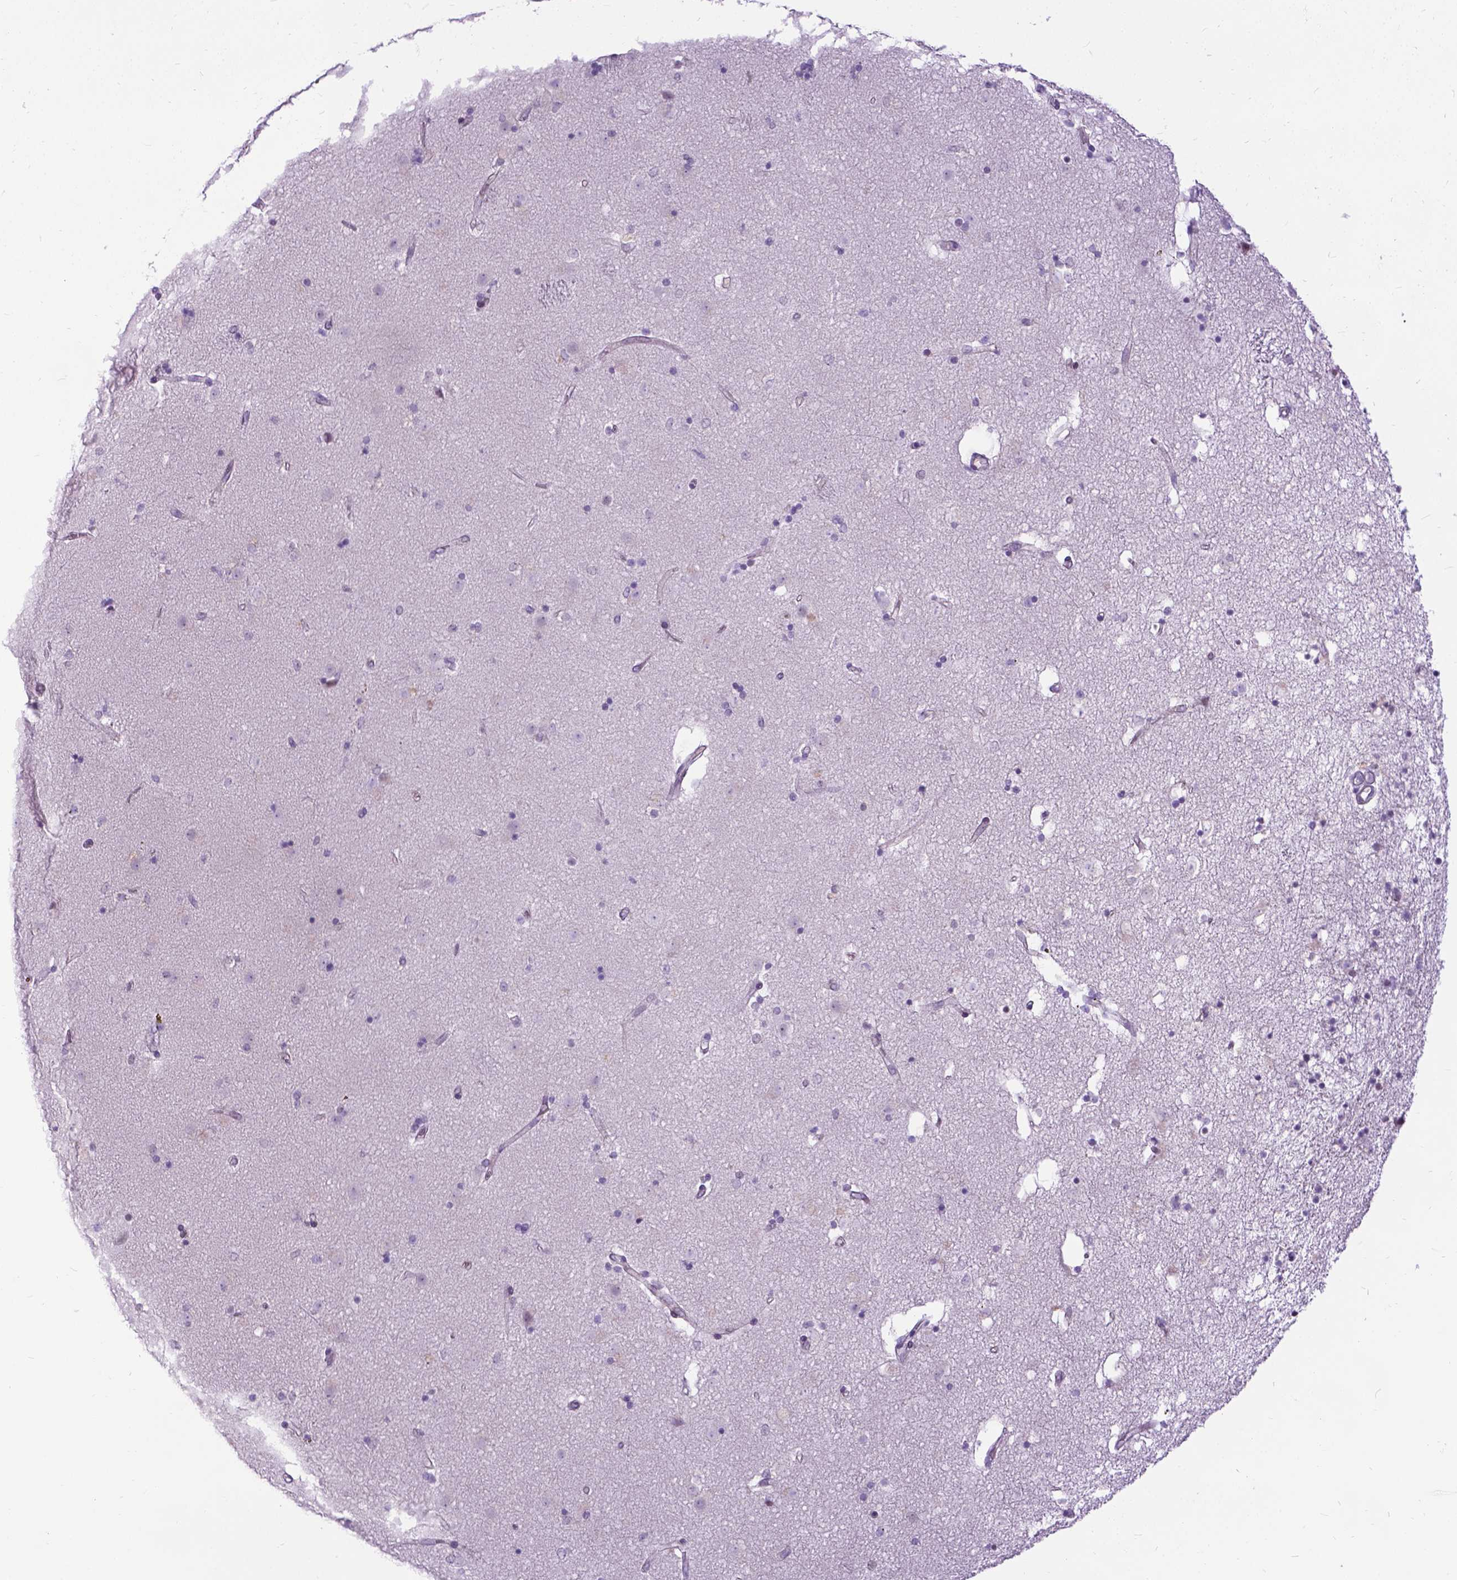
{"staining": {"intensity": "negative", "quantity": "none", "location": "none"}, "tissue": "caudate", "cell_type": "Glial cells", "image_type": "normal", "snomed": [{"axis": "morphology", "description": "Normal tissue, NOS"}, {"axis": "topography", "description": "Lateral ventricle wall"}], "caption": "Glial cells show no significant staining in unremarkable caudate. (DAB (3,3'-diaminobenzidine) immunohistochemistry with hematoxylin counter stain).", "gene": "PROB1", "patient": {"sex": "female", "age": 71}}